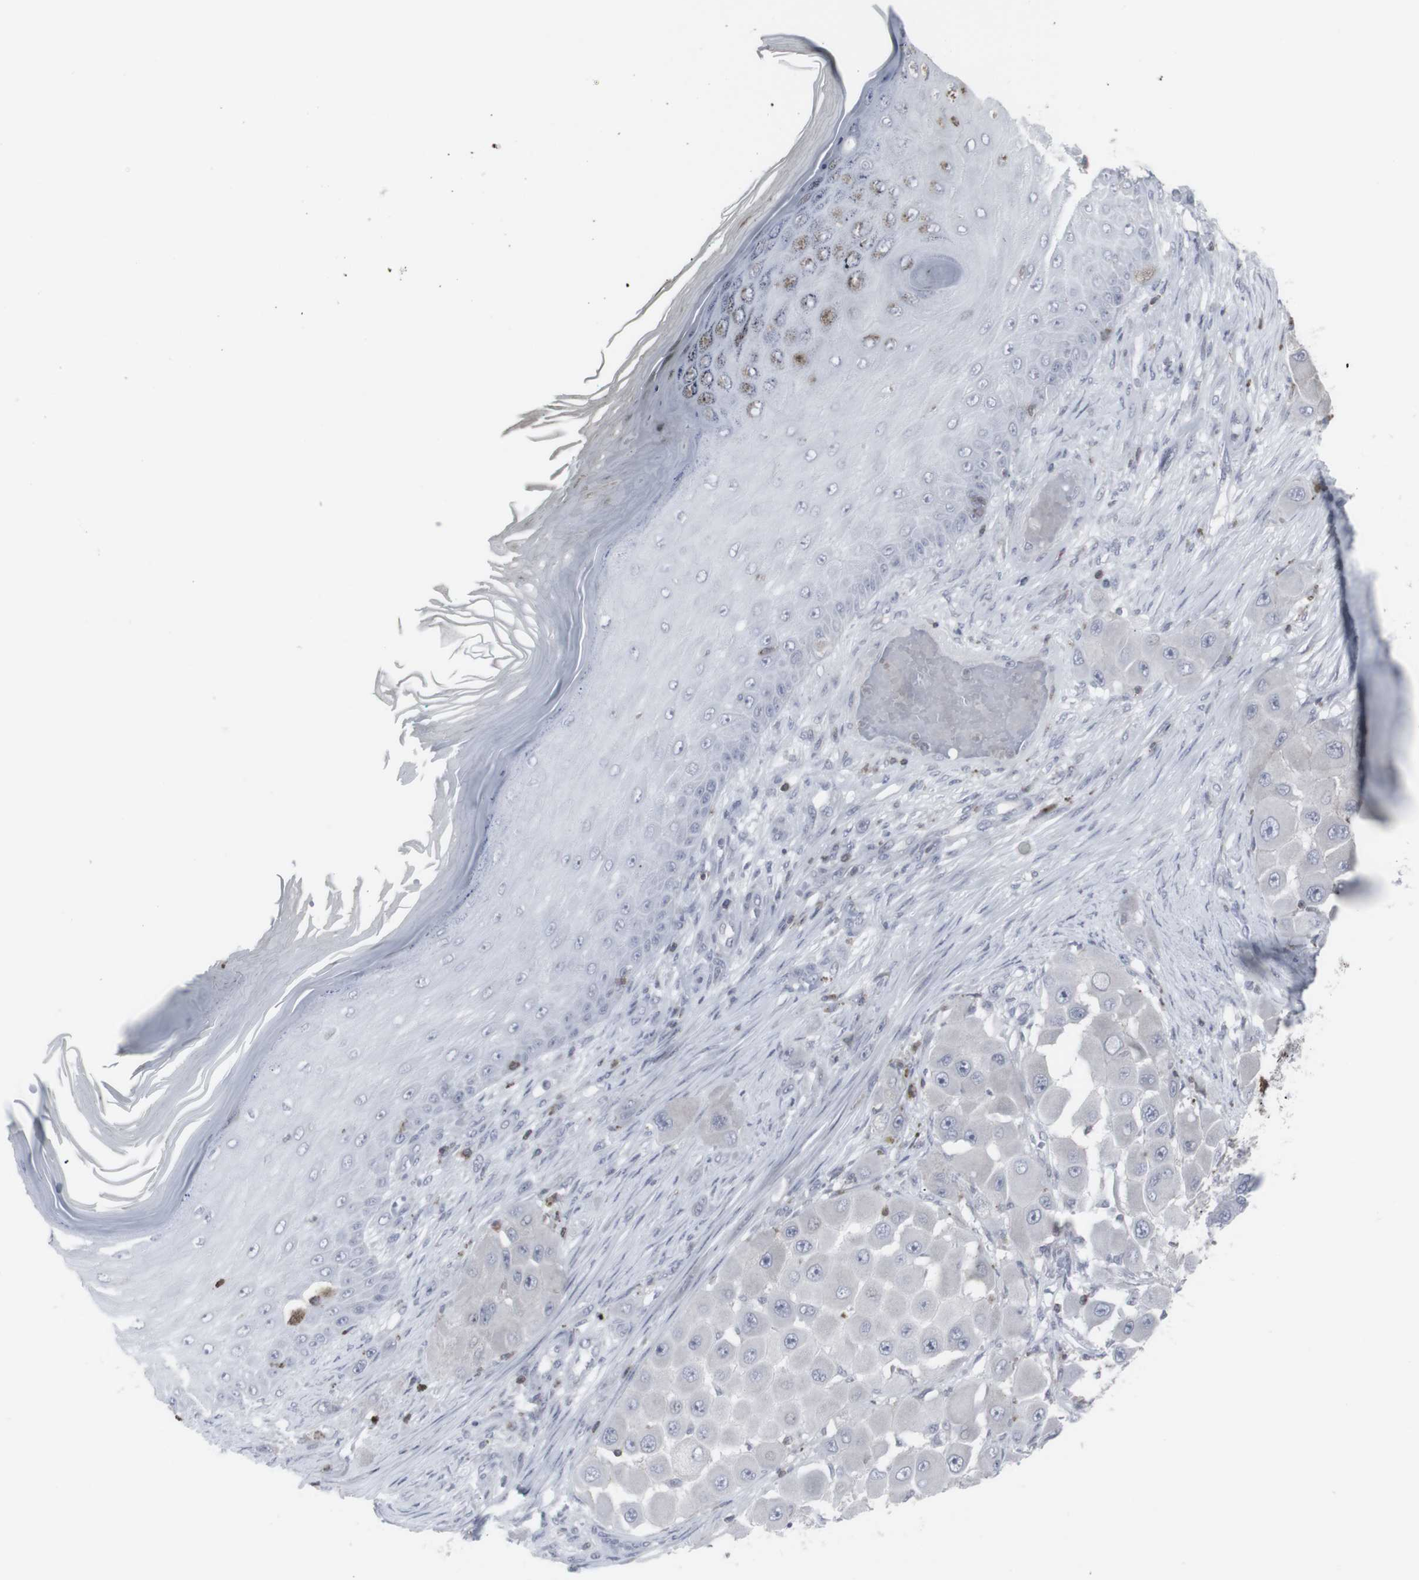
{"staining": {"intensity": "negative", "quantity": "none", "location": "none"}, "tissue": "melanoma", "cell_type": "Tumor cells", "image_type": "cancer", "snomed": [{"axis": "morphology", "description": "Malignant melanoma, NOS"}, {"axis": "topography", "description": "Skin"}], "caption": "High power microscopy image of an immunohistochemistry histopathology image of melanoma, revealing no significant expression in tumor cells. The staining was performed using DAB to visualize the protein expression in brown, while the nuclei were stained in blue with hematoxylin (Magnification: 20x).", "gene": "APOBEC2", "patient": {"sex": "female", "age": 81}}